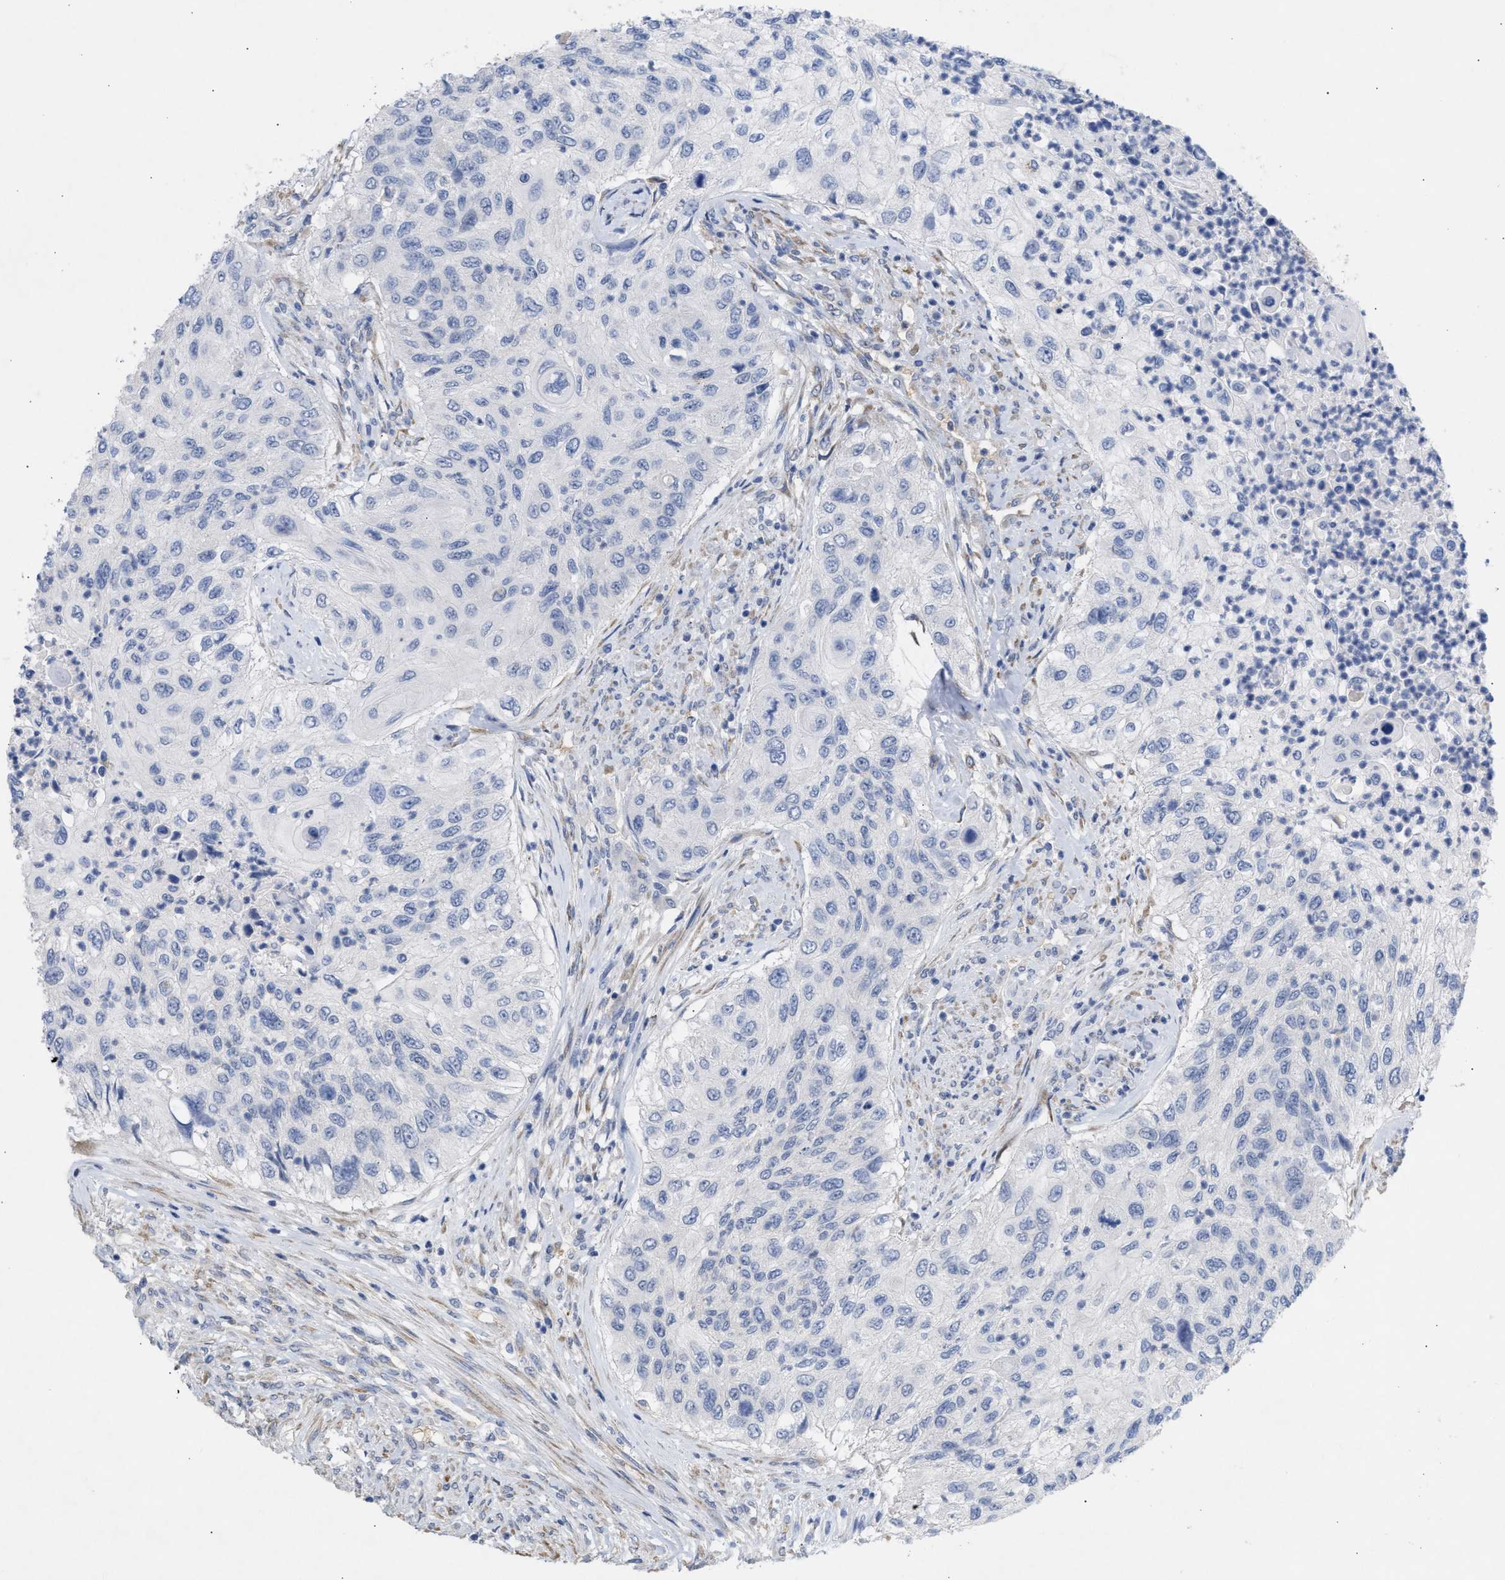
{"staining": {"intensity": "negative", "quantity": "none", "location": "none"}, "tissue": "urothelial cancer", "cell_type": "Tumor cells", "image_type": "cancer", "snomed": [{"axis": "morphology", "description": "Urothelial carcinoma, High grade"}, {"axis": "topography", "description": "Urinary bladder"}], "caption": "Protein analysis of urothelial cancer exhibits no significant expression in tumor cells.", "gene": "SELENOM", "patient": {"sex": "female", "age": 60}}